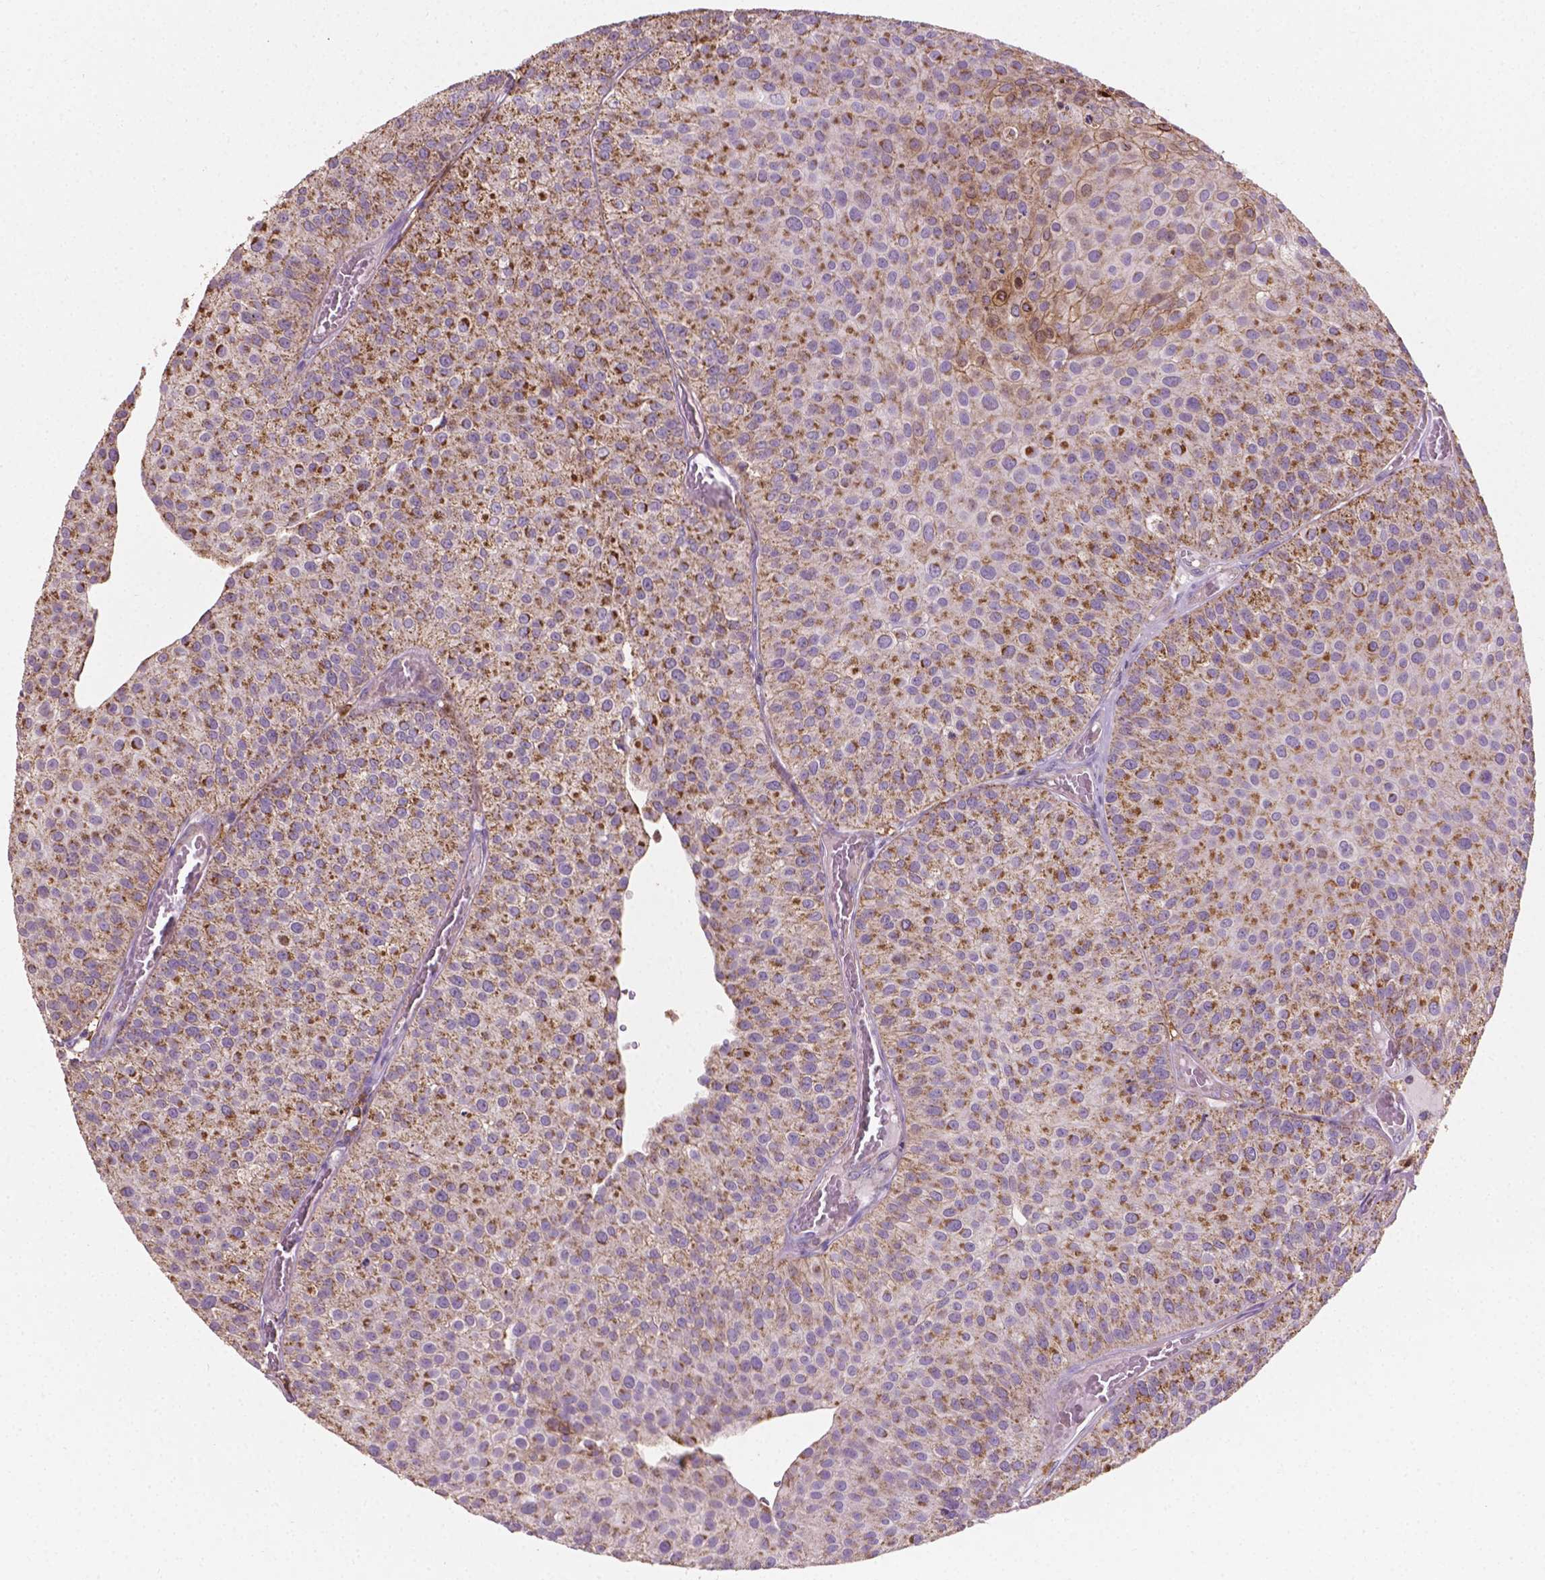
{"staining": {"intensity": "moderate", "quantity": "25%-75%", "location": "cytoplasmic/membranous"}, "tissue": "urothelial cancer", "cell_type": "Tumor cells", "image_type": "cancer", "snomed": [{"axis": "morphology", "description": "Urothelial carcinoma, Low grade"}, {"axis": "topography", "description": "Urinary bladder"}], "caption": "An immunohistochemistry photomicrograph of neoplastic tissue is shown. Protein staining in brown shows moderate cytoplasmic/membranous positivity in urothelial cancer within tumor cells.", "gene": "TCAF1", "patient": {"sex": "female", "age": 87}}